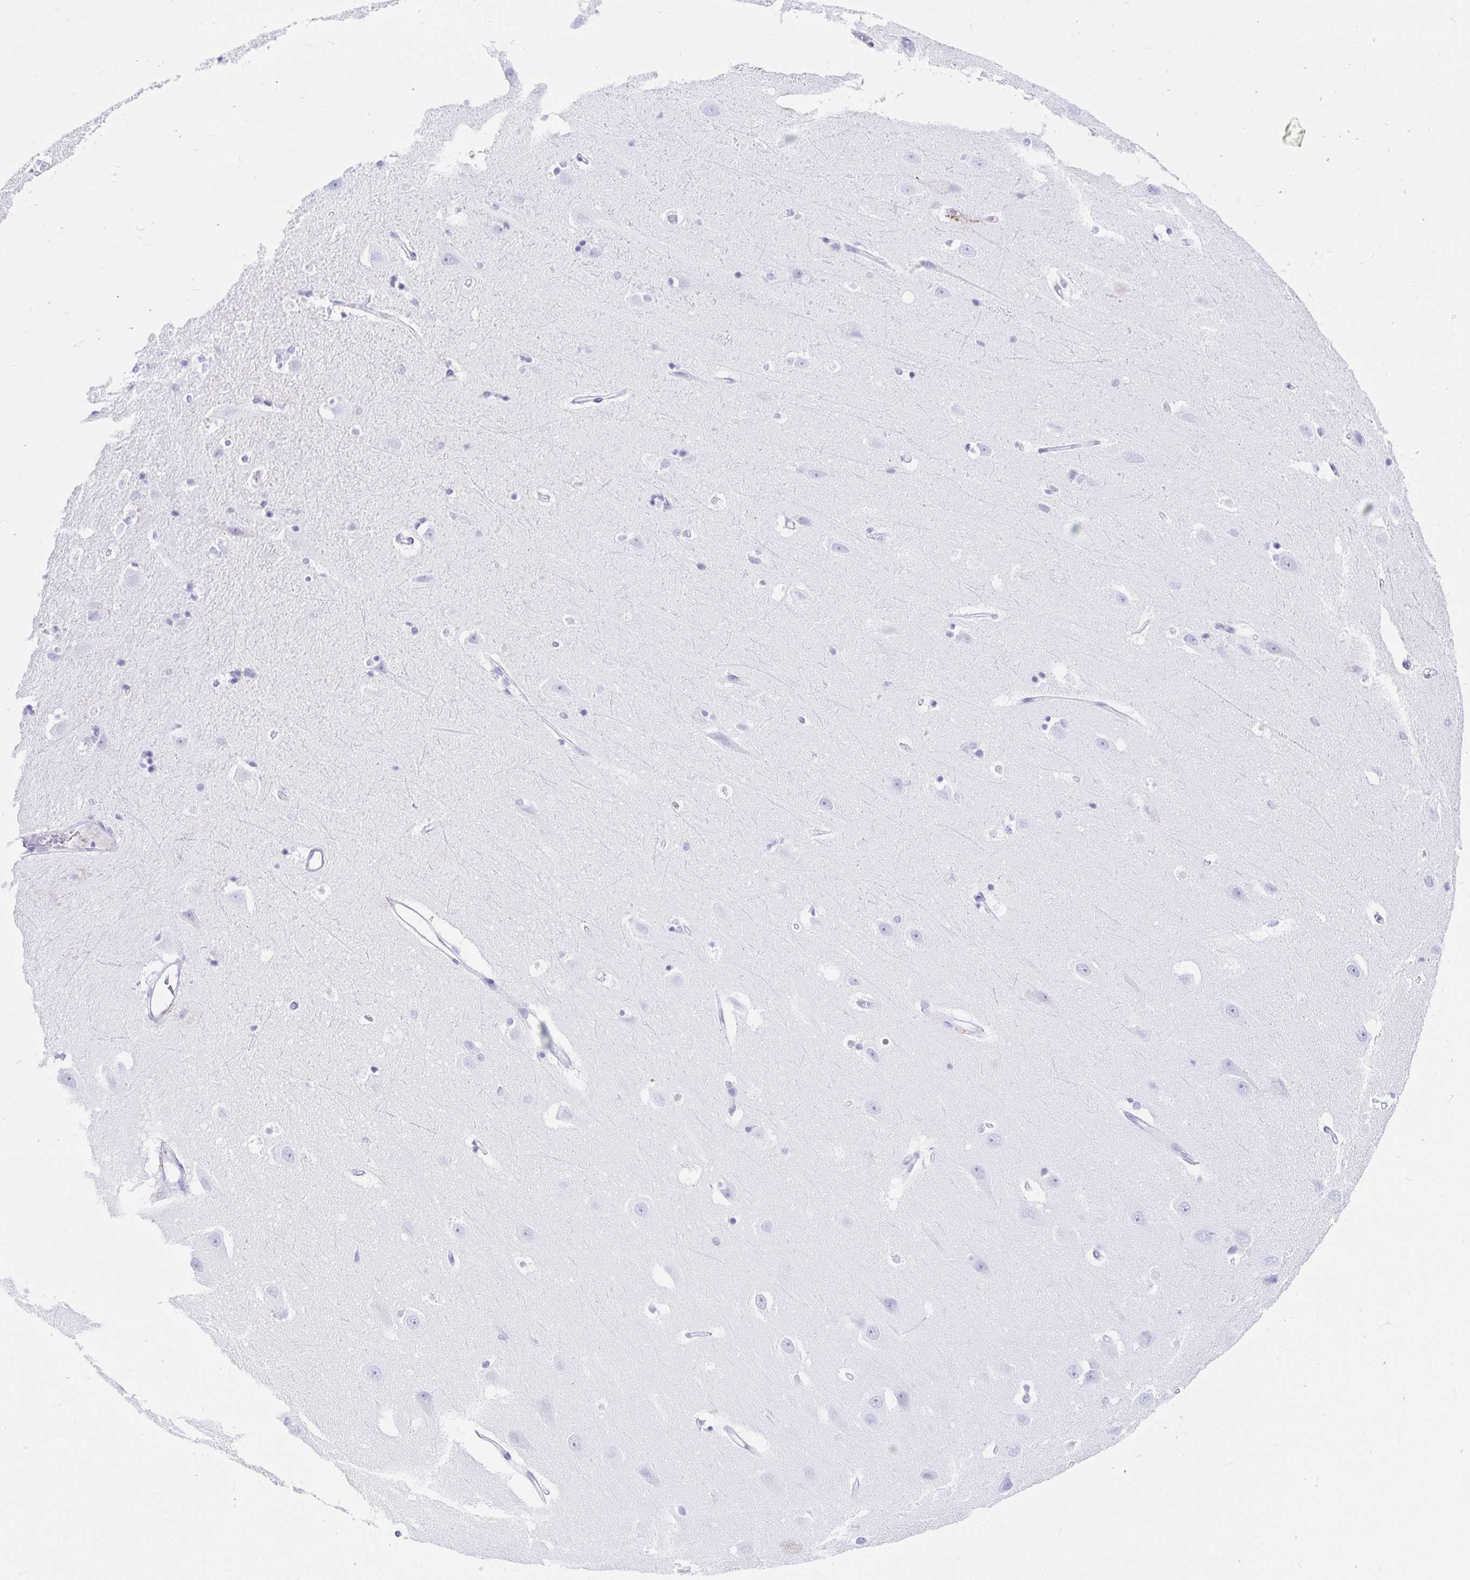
{"staining": {"intensity": "negative", "quantity": "none", "location": "none"}, "tissue": "hippocampus", "cell_type": "Glial cells", "image_type": "normal", "snomed": [{"axis": "morphology", "description": "Normal tissue, NOS"}, {"axis": "topography", "description": "Hippocampus"}], "caption": "This is an immunohistochemistry image of normal human hippocampus. There is no staining in glial cells.", "gene": "OR6T1", "patient": {"sex": "male", "age": 63}}